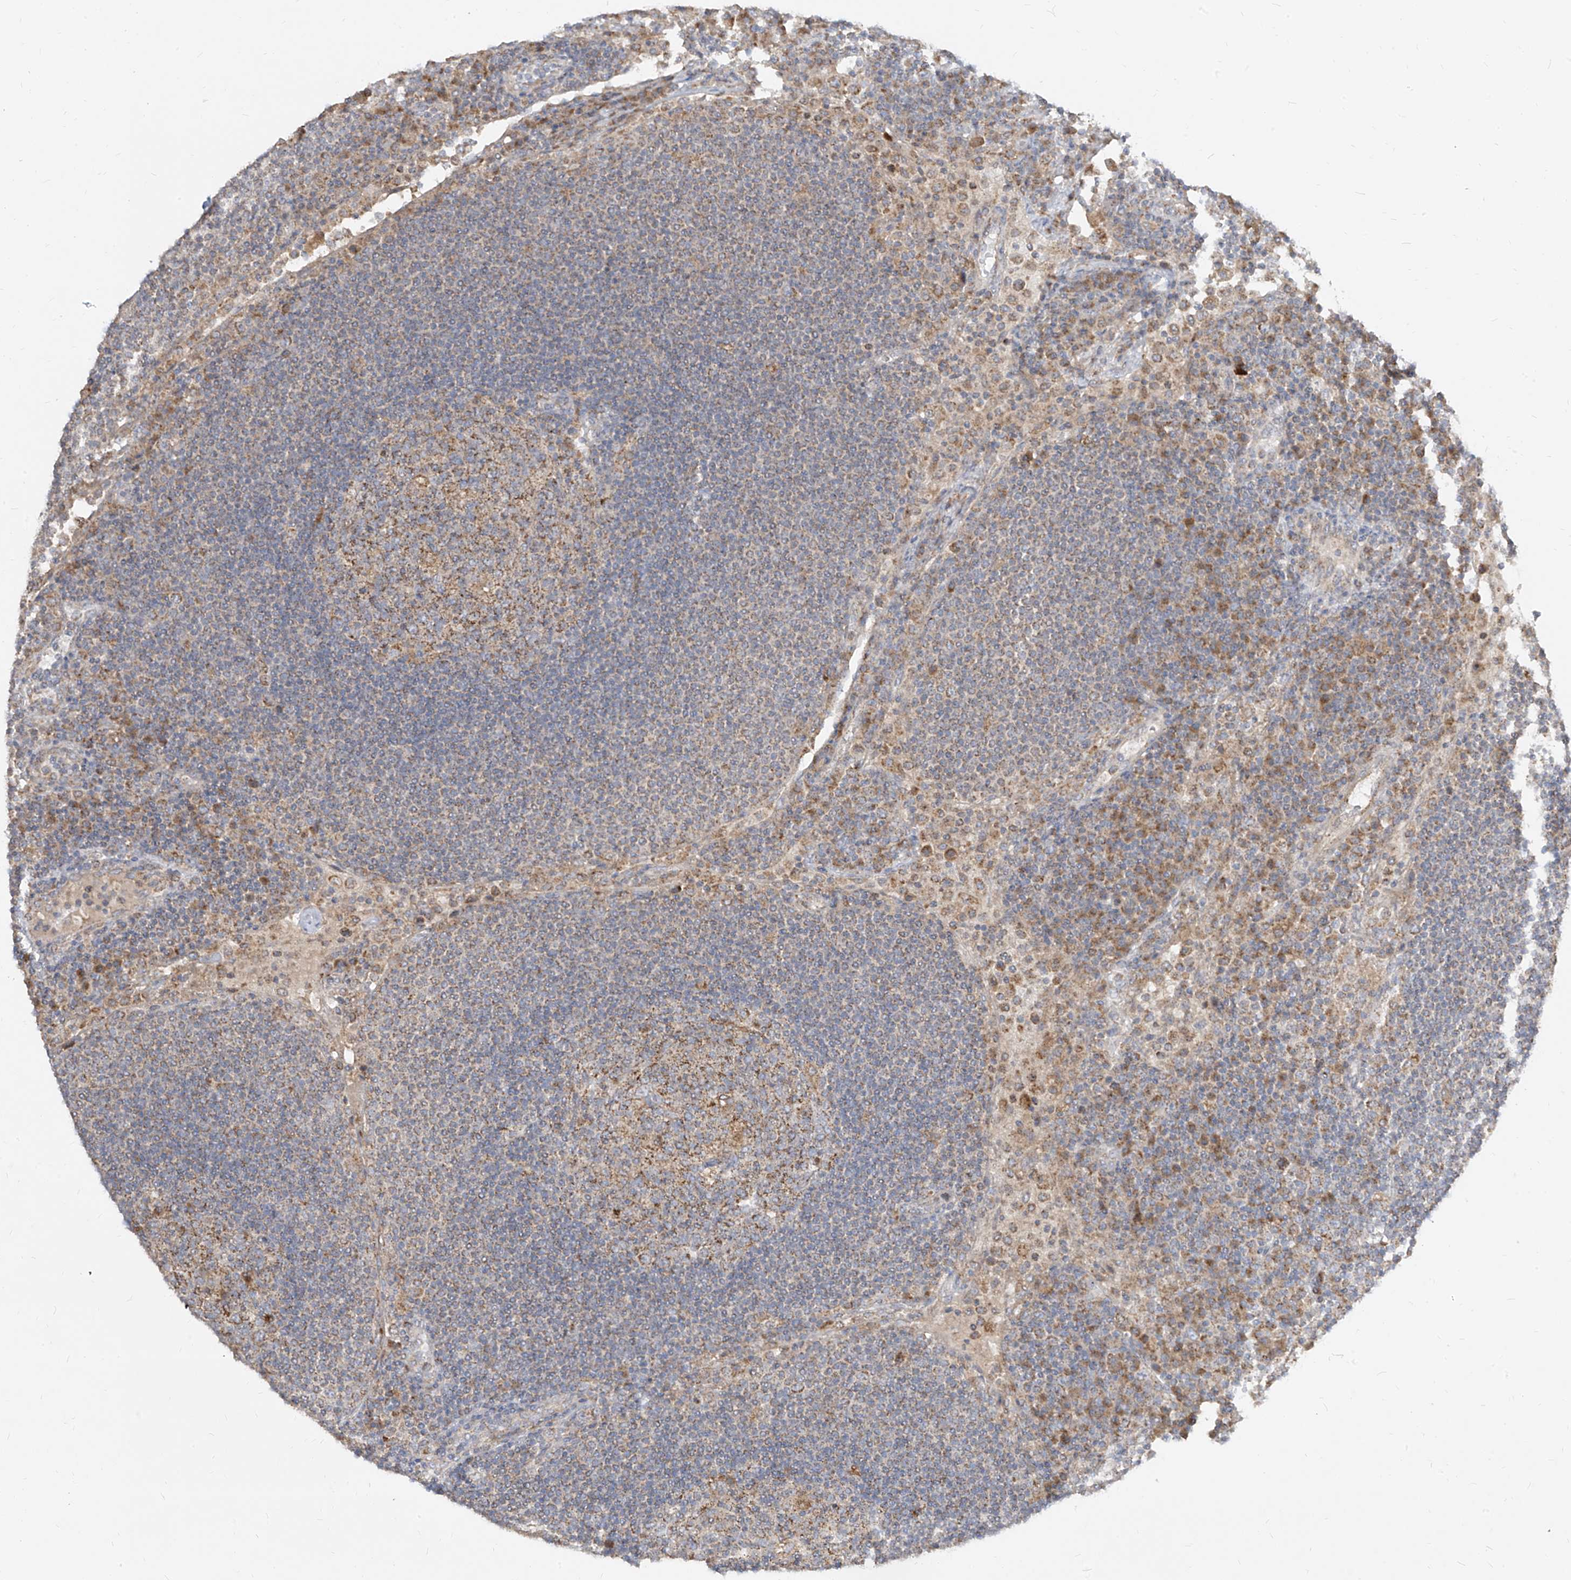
{"staining": {"intensity": "moderate", "quantity": "25%-75%", "location": "cytoplasmic/membranous"}, "tissue": "lymph node", "cell_type": "Germinal center cells", "image_type": "normal", "snomed": [{"axis": "morphology", "description": "Normal tissue, NOS"}, {"axis": "topography", "description": "Lymph node"}], "caption": "Moderate cytoplasmic/membranous expression is appreciated in approximately 25%-75% of germinal center cells in benign lymph node.", "gene": "ABCD3", "patient": {"sex": "female", "age": 53}}